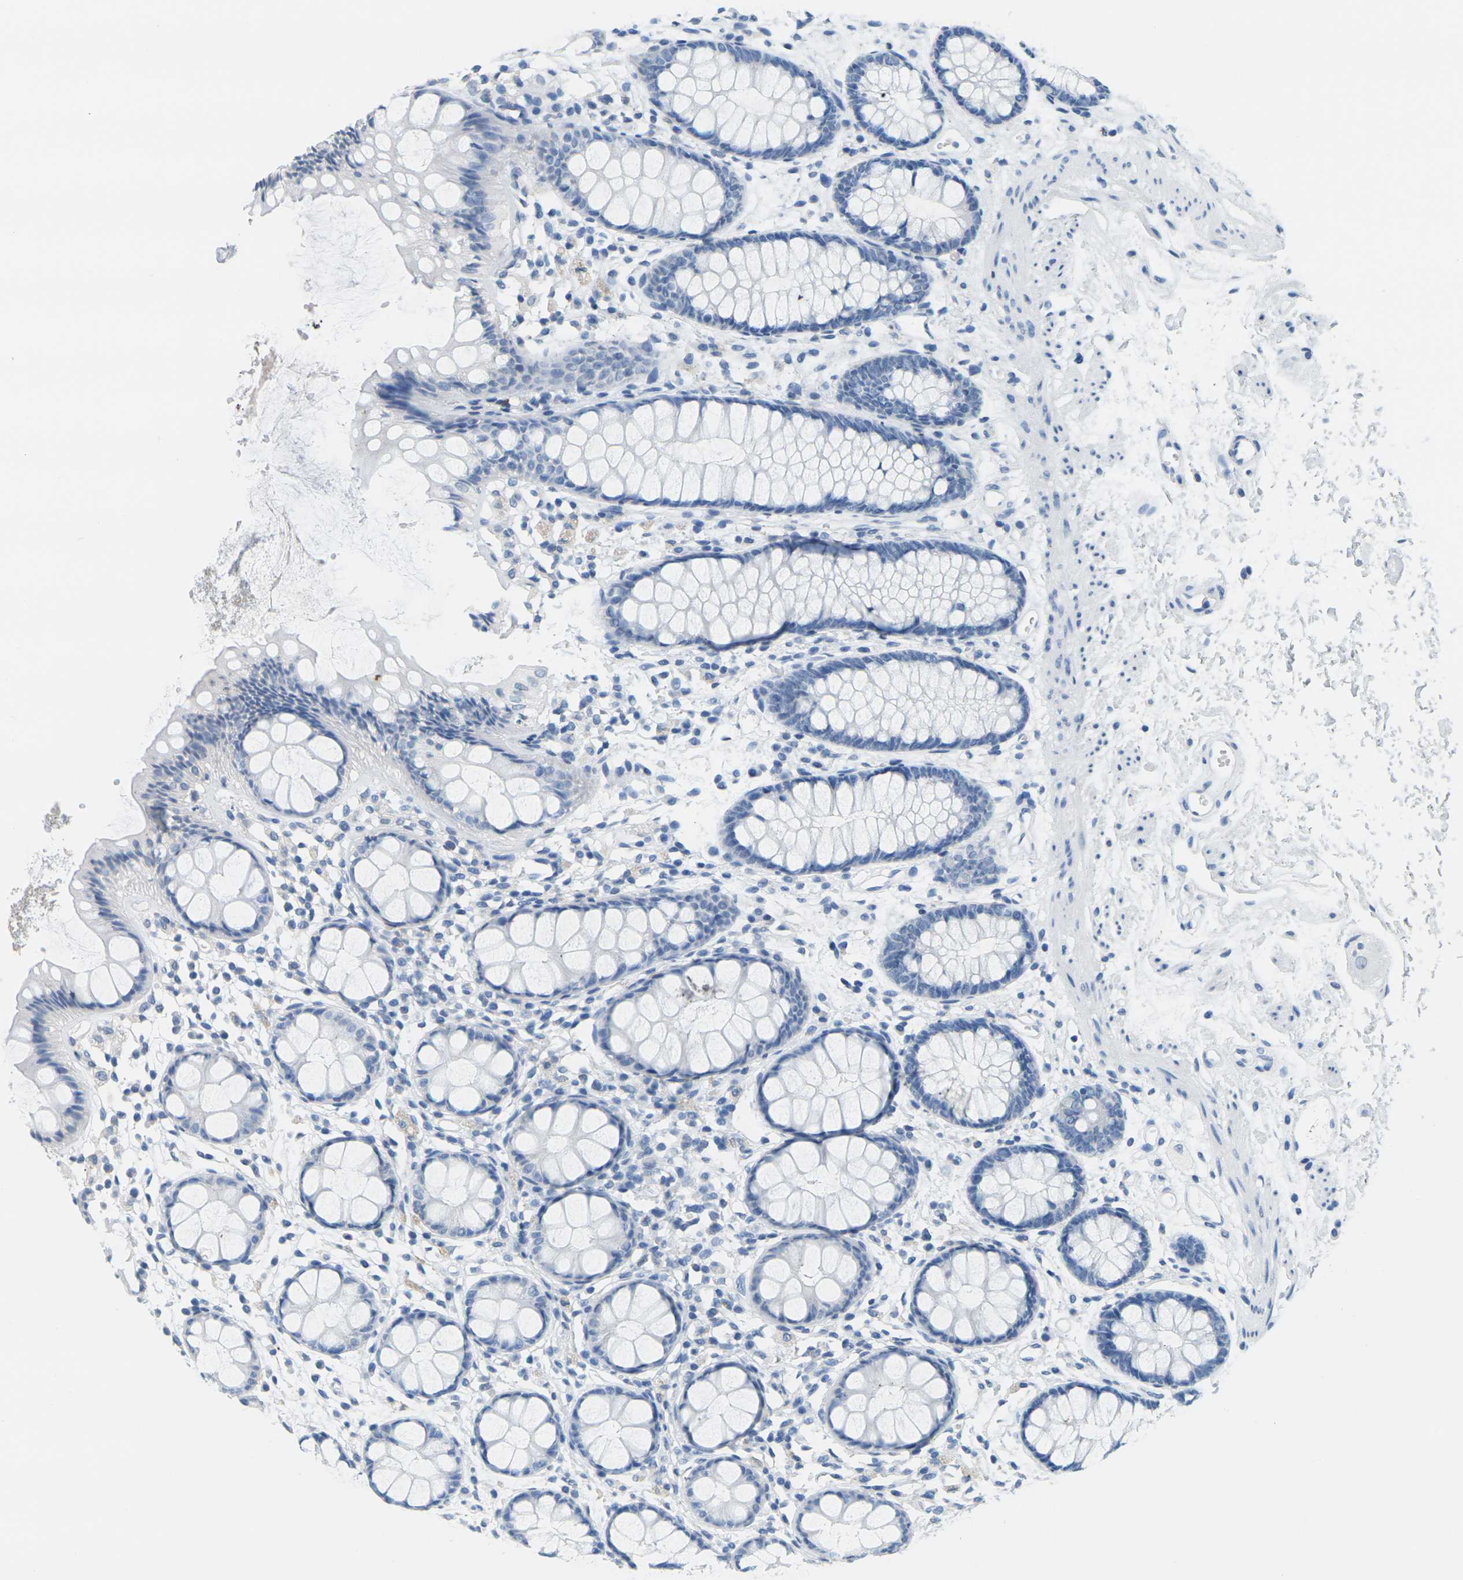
{"staining": {"intensity": "negative", "quantity": "none", "location": "none"}, "tissue": "rectum", "cell_type": "Glandular cells", "image_type": "normal", "snomed": [{"axis": "morphology", "description": "Normal tissue, NOS"}, {"axis": "topography", "description": "Rectum"}], "caption": "The immunohistochemistry micrograph has no significant staining in glandular cells of rectum.", "gene": "CTAG1A", "patient": {"sex": "female", "age": 66}}